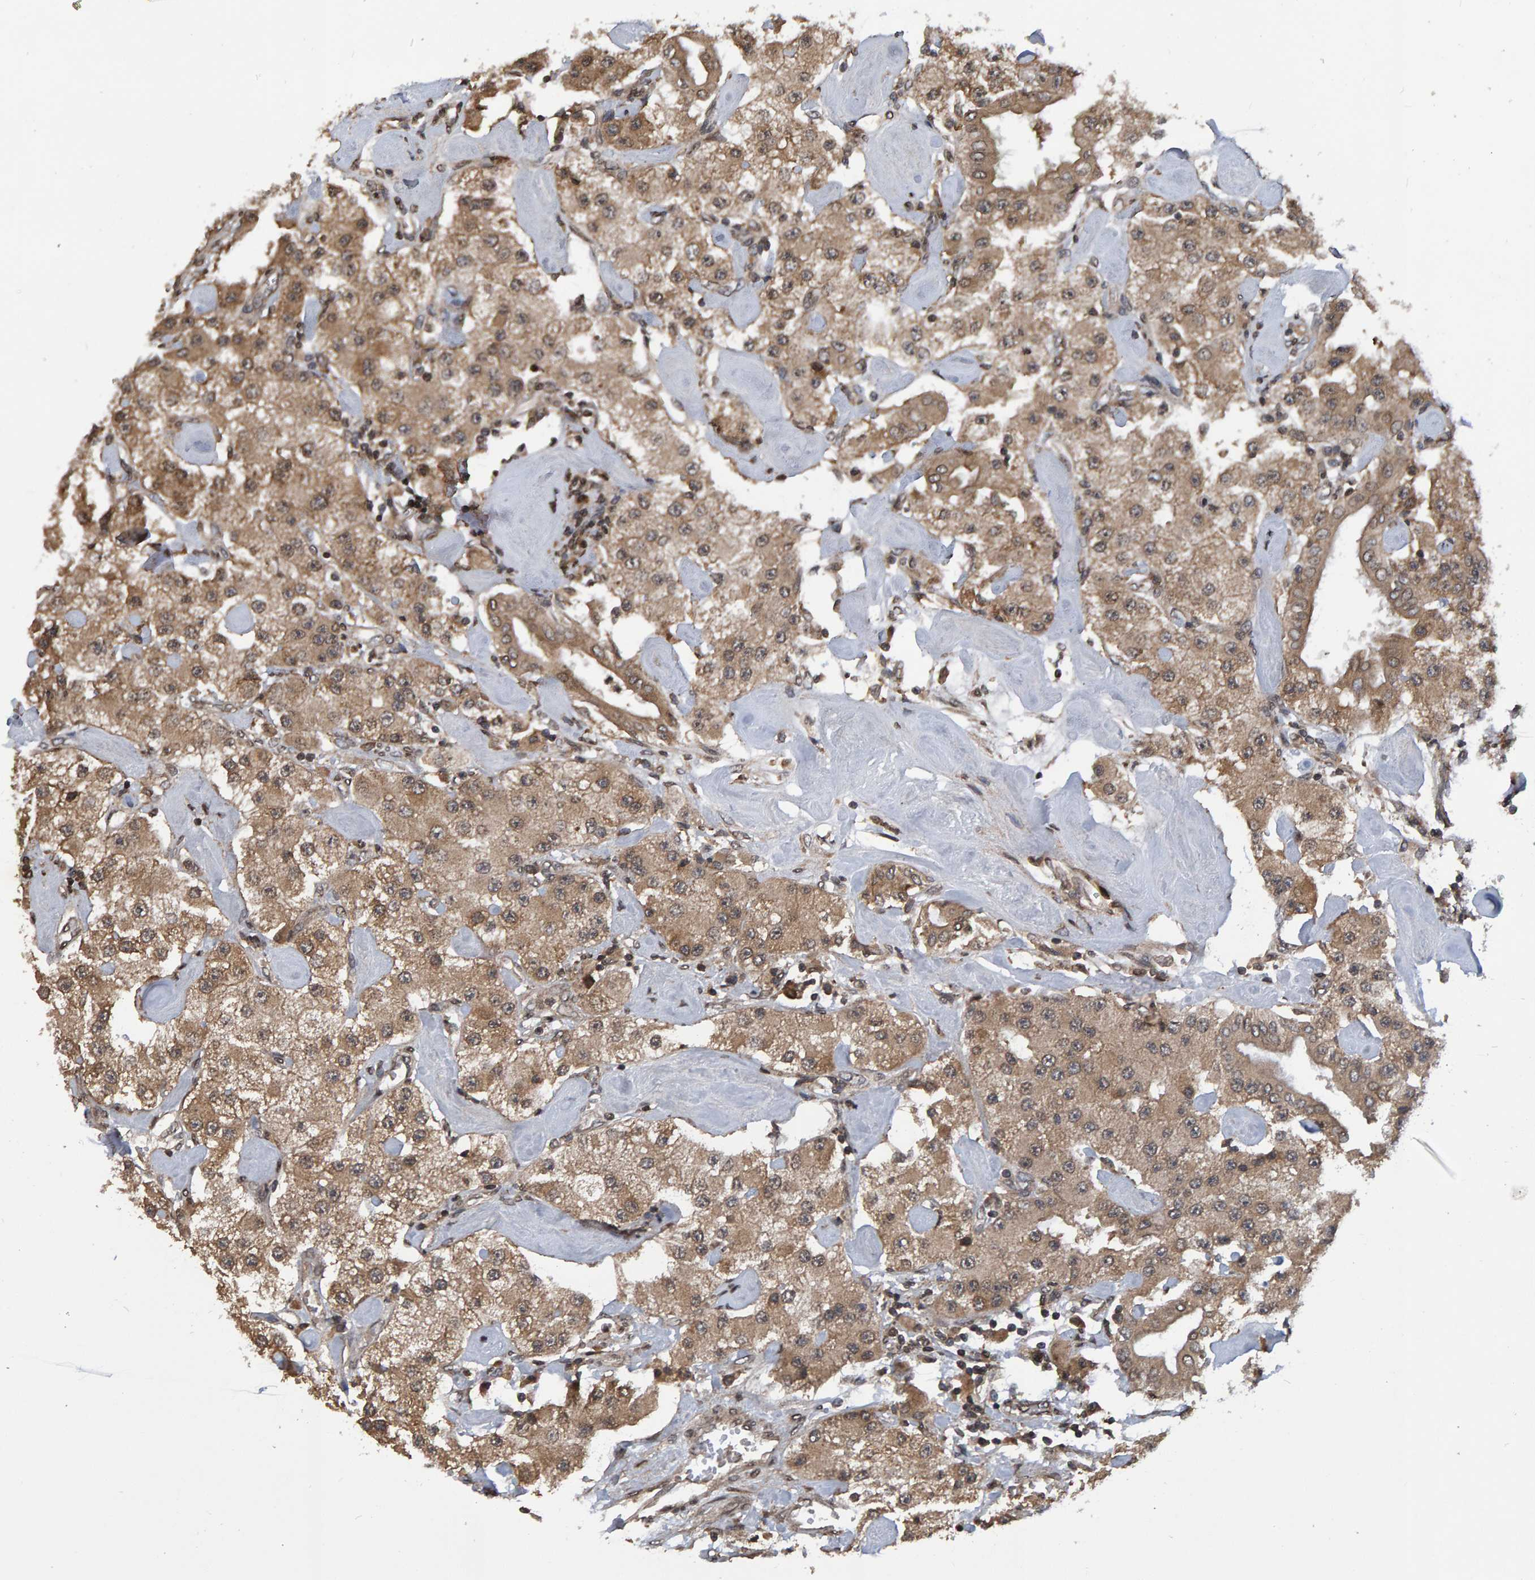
{"staining": {"intensity": "moderate", "quantity": ">75%", "location": "cytoplasmic/membranous"}, "tissue": "carcinoid", "cell_type": "Tumor cells", "image_type": "cancer", "snomed": [{"axis": "morphology", "description": "Carcinoid, malignant, NOS"}, {"axis": "topography", "description": "Pancreas"}], "caption": "Protein staining of carcinoid tissue displays moderate cytoplasmic/membranous positivity in about >75% of tumor cells.", "gene": "GAB2", "patient": {"sex": "male", "age": 41}}